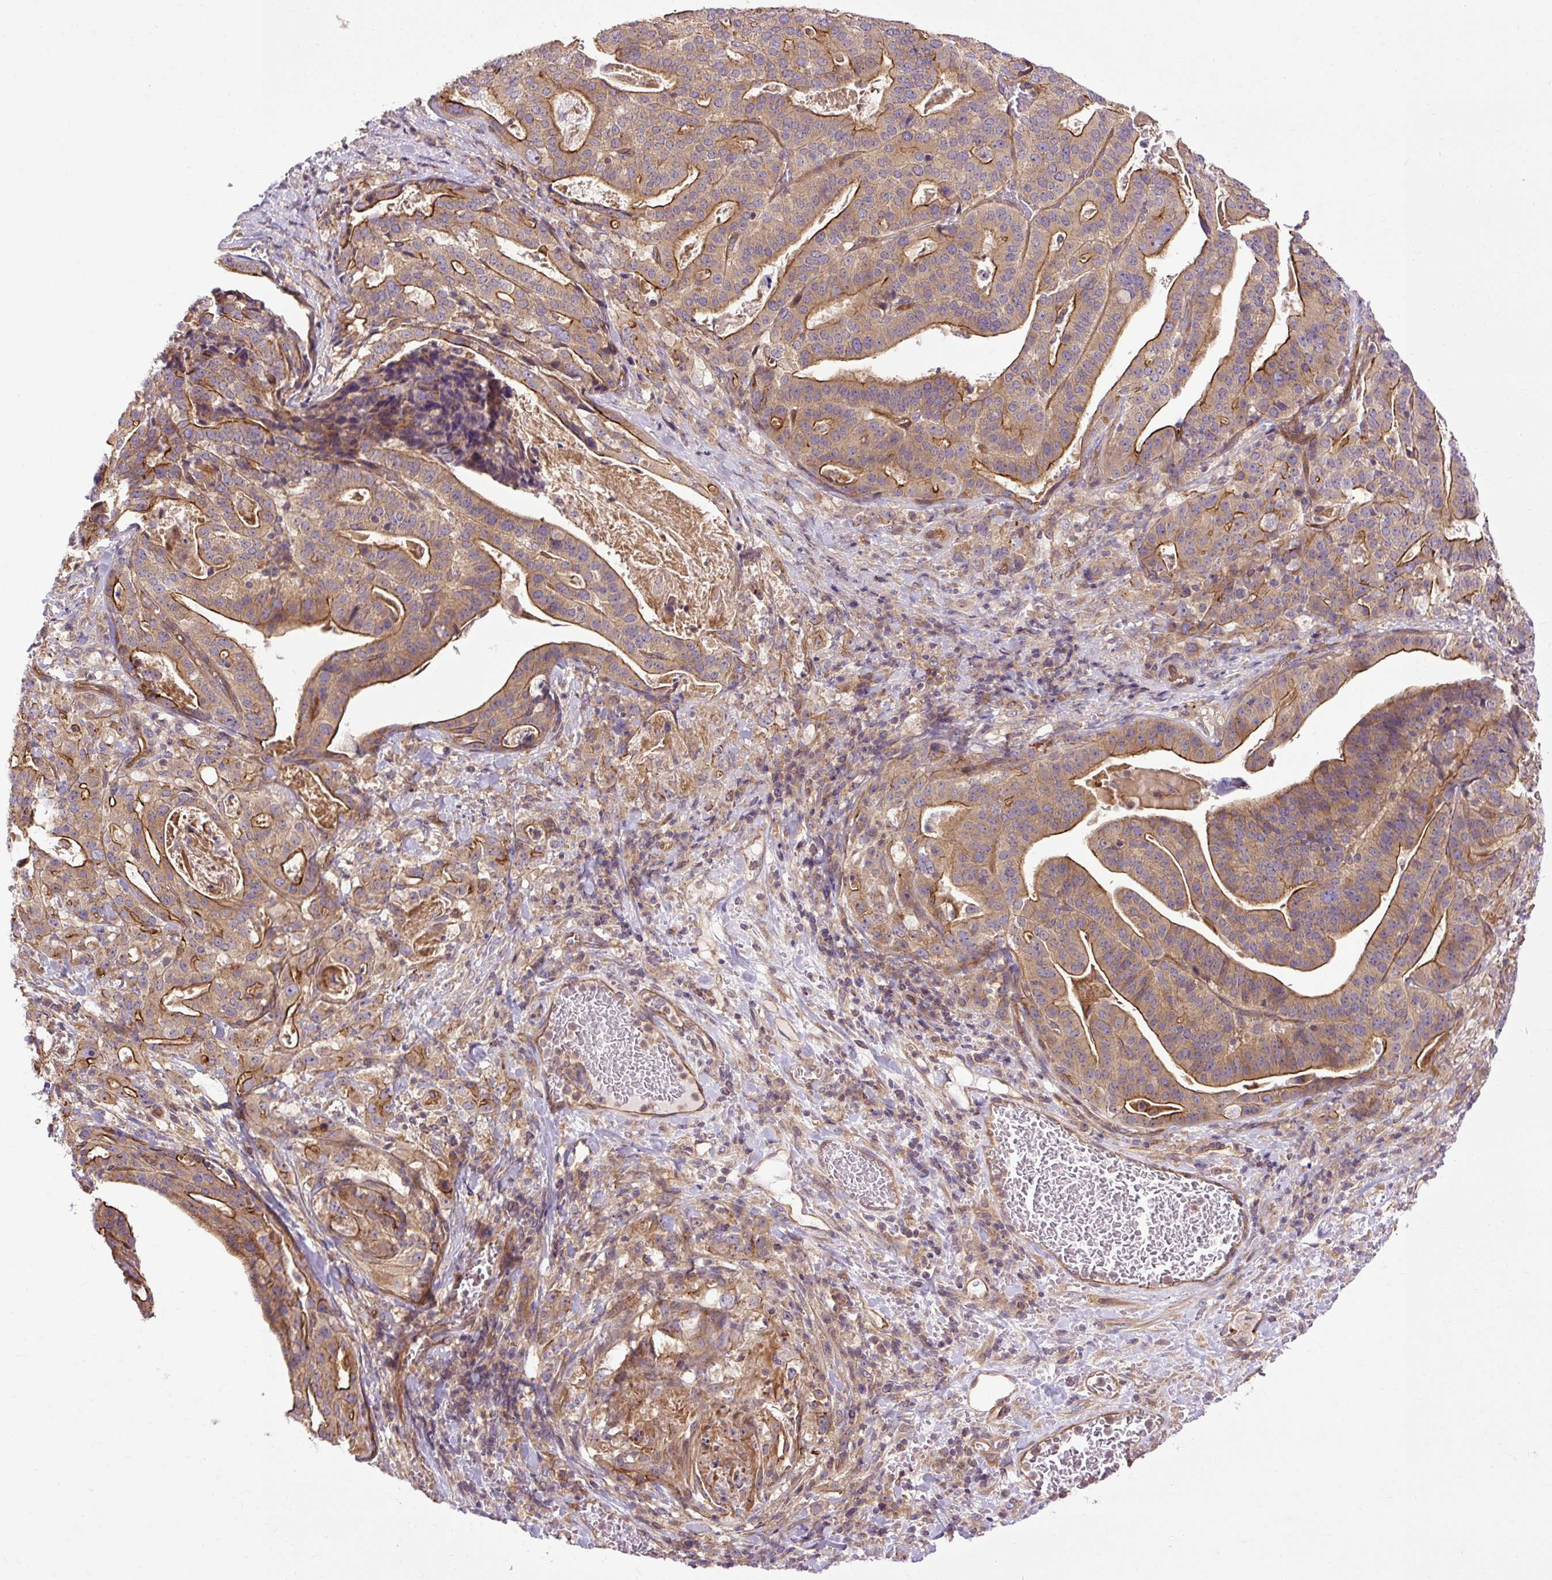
{"staining": {"intensity": "moderate", "quantity": ">75%", "location": "cytoplasmic/membranous"}, "tissue": "stomach cancer", "cell_type": "Tumor cells", "image_type": "cancer", "snomed": [{"axis": "morphology", "description": "Adenocarcinoma, NOS"}, {"axis": "topography", "description": "Stomach"}], "caption": "A brown stain shows moderate cytoplasmic/membranous staining of a protein in adenocarcinoma (stomach) tumor cells. Nuclei are stained in blue.", "gene": "CCDC93", "patient": {"sex": "male", "age": 48}}